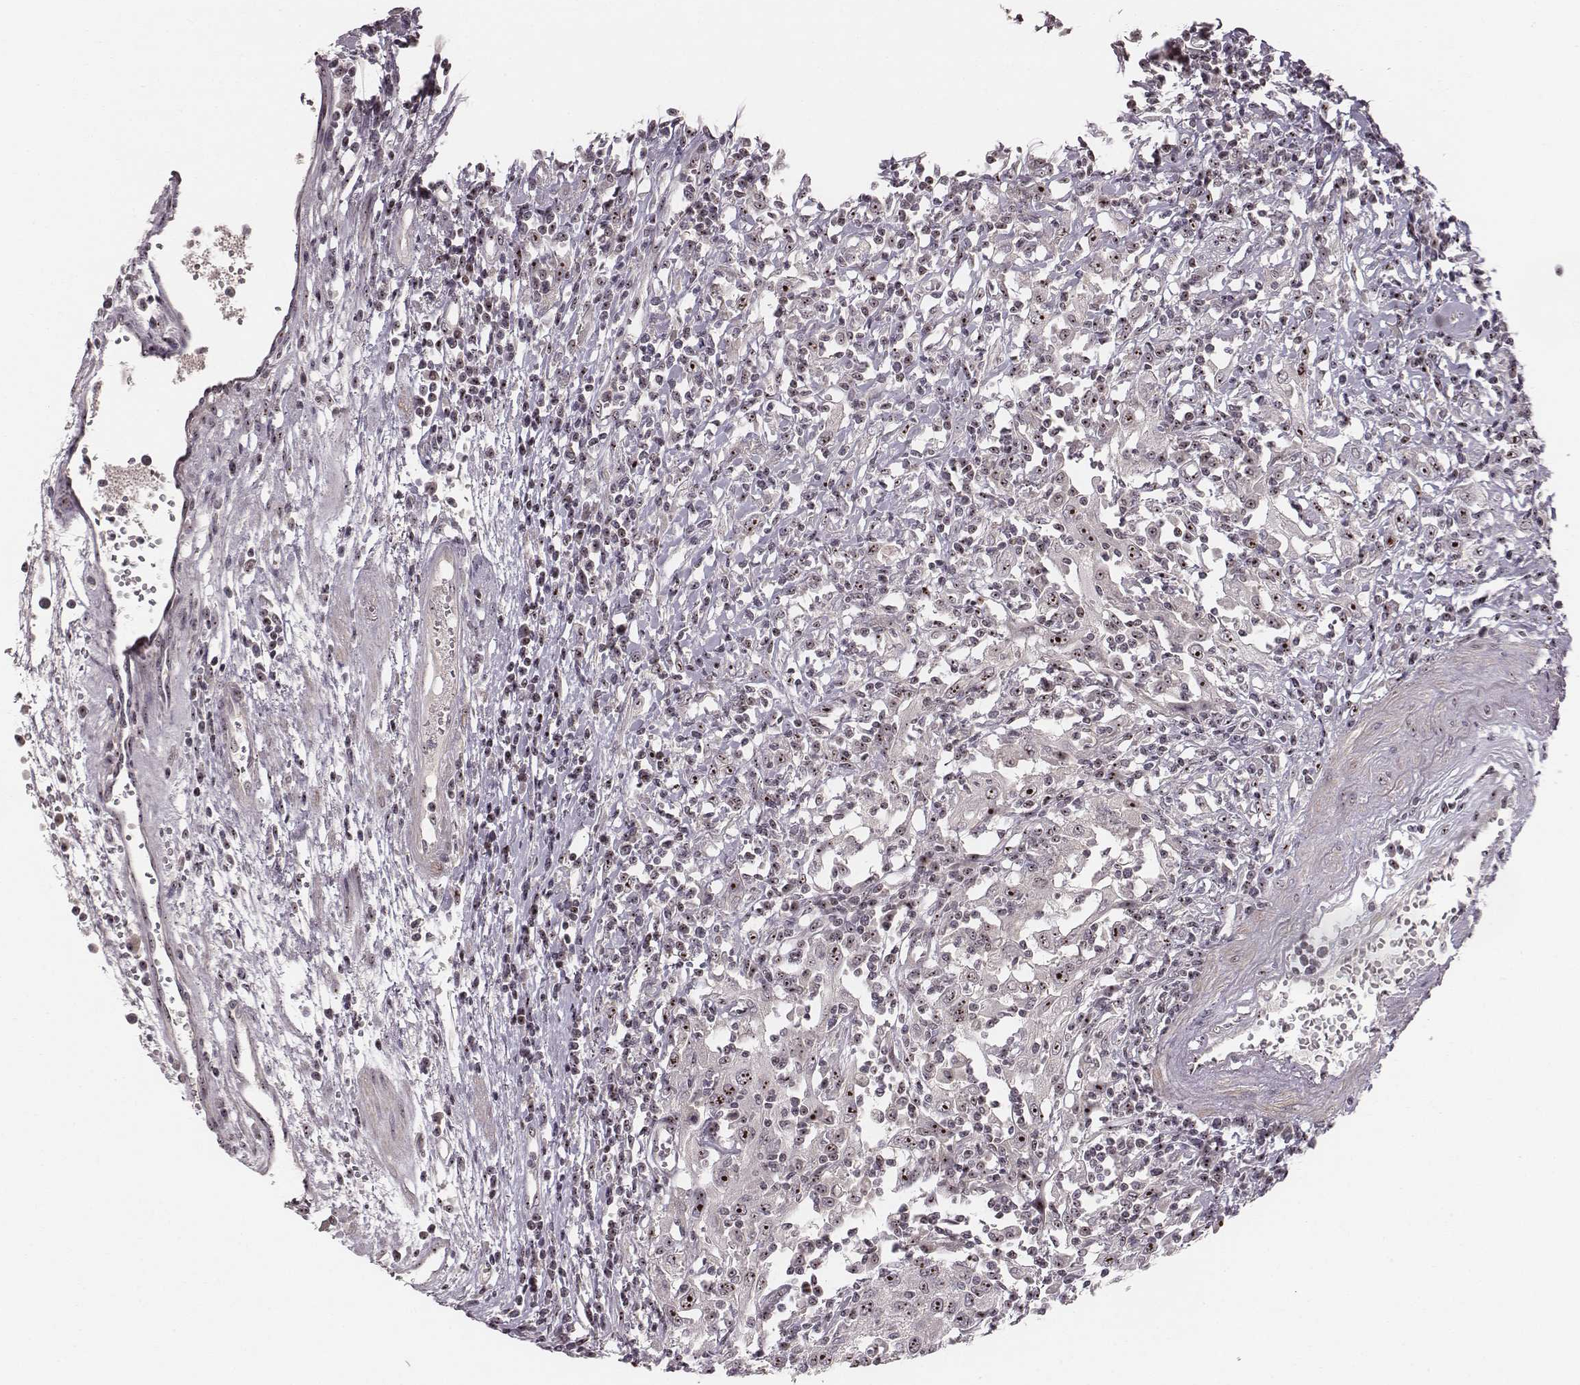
{"staining": {"intensity": "moderate", "quantity": ">75%", "location": "nuclear"}, "tissue": "urothelial cancer", "cell_type": "Tumor cells", "image_type": "cancer", "snomed": [{"axis": "morphology", "description": "Urothelial carcinoma, High grade"}, {"axis": "topography", "description": "Urinary bladder"}], "caption": "The histopathology image demonstrates staining of urothelial cancer, revealing moderate nuclear protein positivity (brown color) within tumor cells.", "gene": "NOP56", "patient": {"sex": "female", "age": 85}}